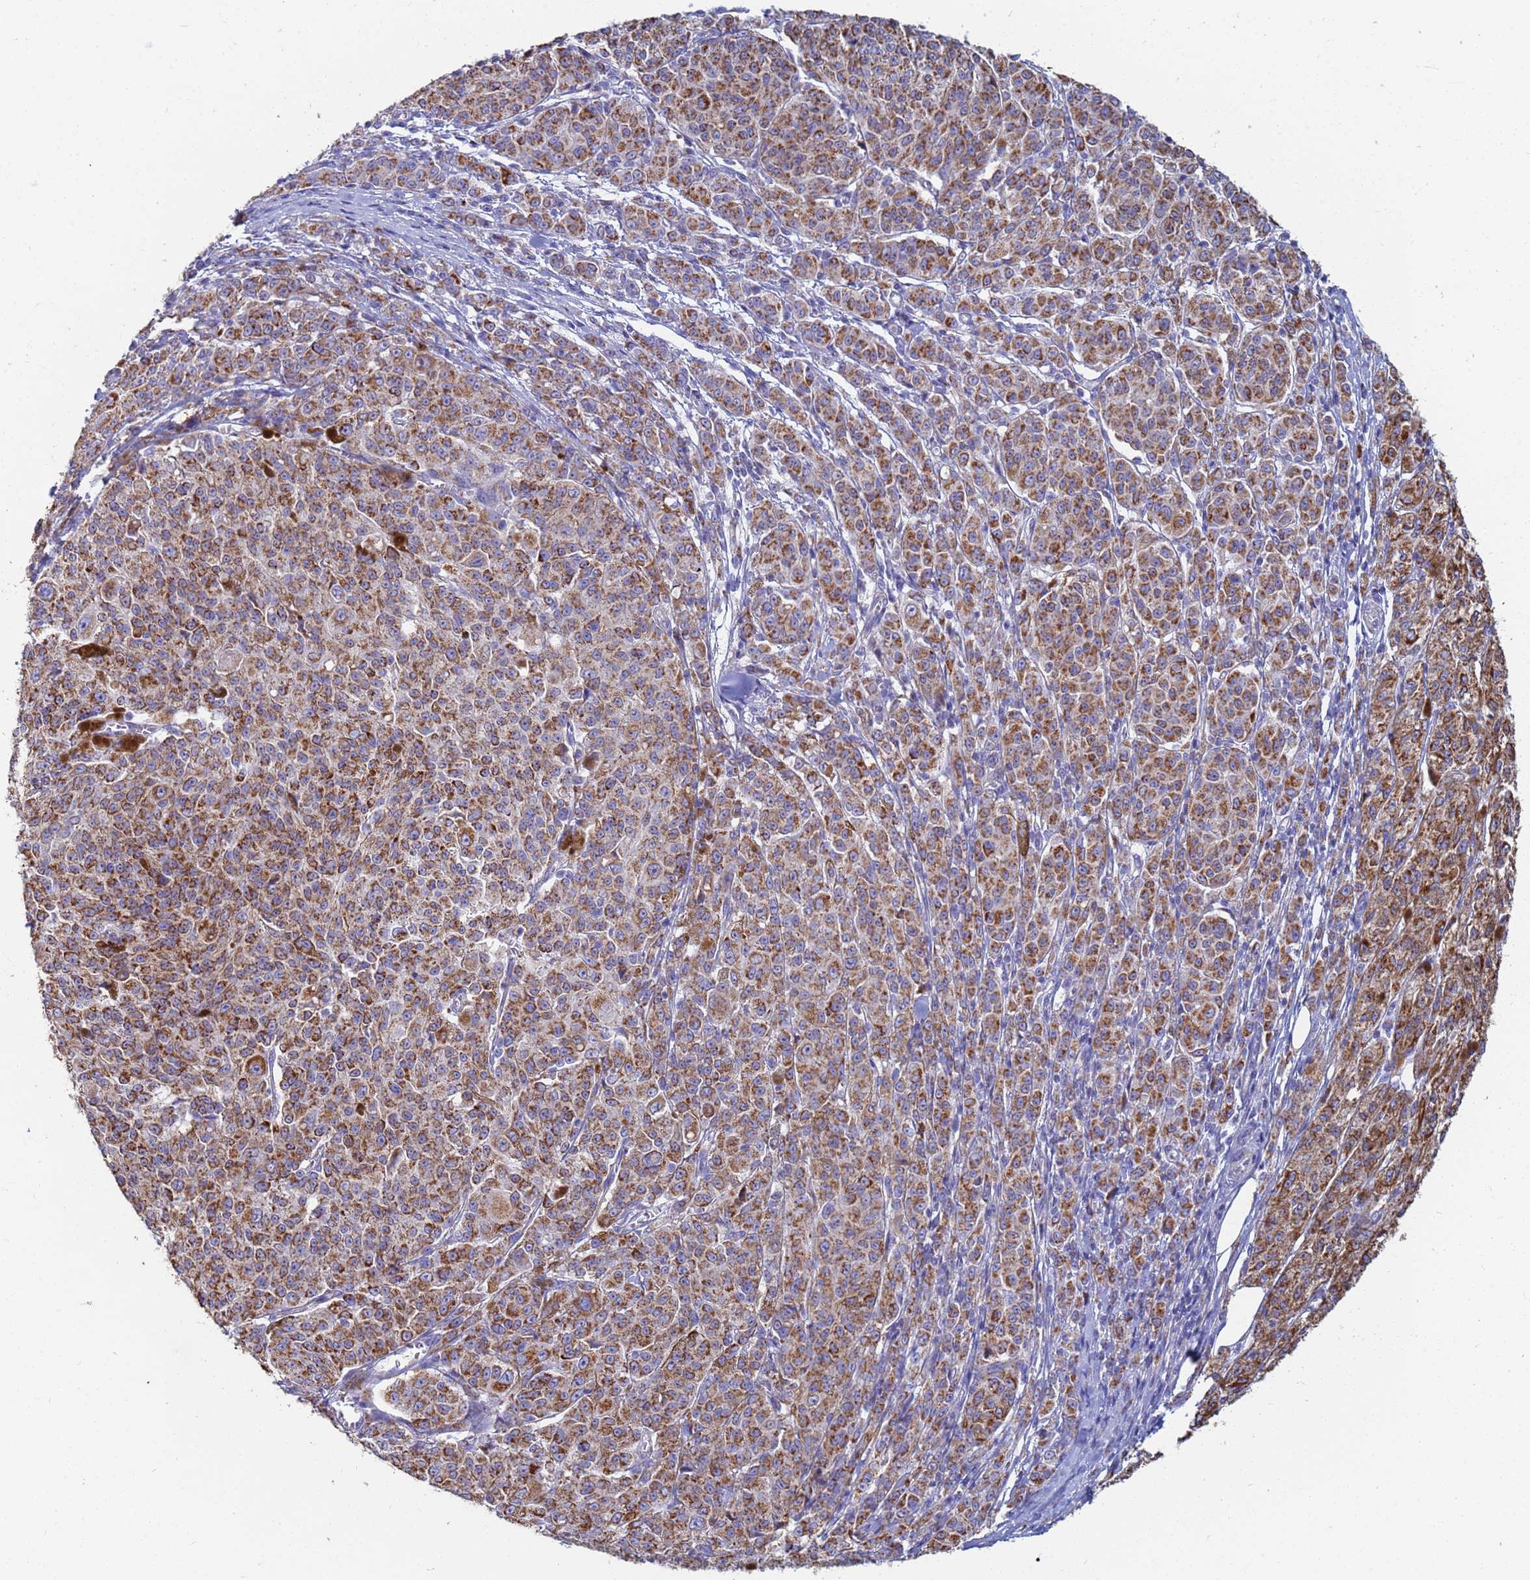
{"staining": {"intensity": "strong", "quantity": ">75%", "location": "cytoplasmic/membranous"}, "tissue": "melanoma", "cell_type": "Tumor cells", "image_type": "cancer", "snomed": [{"axis": "morphology", "description": "Malignant melanoma, NOS"}, {"axis": "topography", "description": "Skin"}], "caption": "High-power microscopy captured an immunohistochemistry (IHC) photomicrograph of melanoma, revealing strong cytoplasmic/membranous expression in approximately >75% of tumor cells. (IHC, brightfield microscopy, high magnification).", "gene": "UQCRH", "patient": {"sex": "female", "age": 52}}